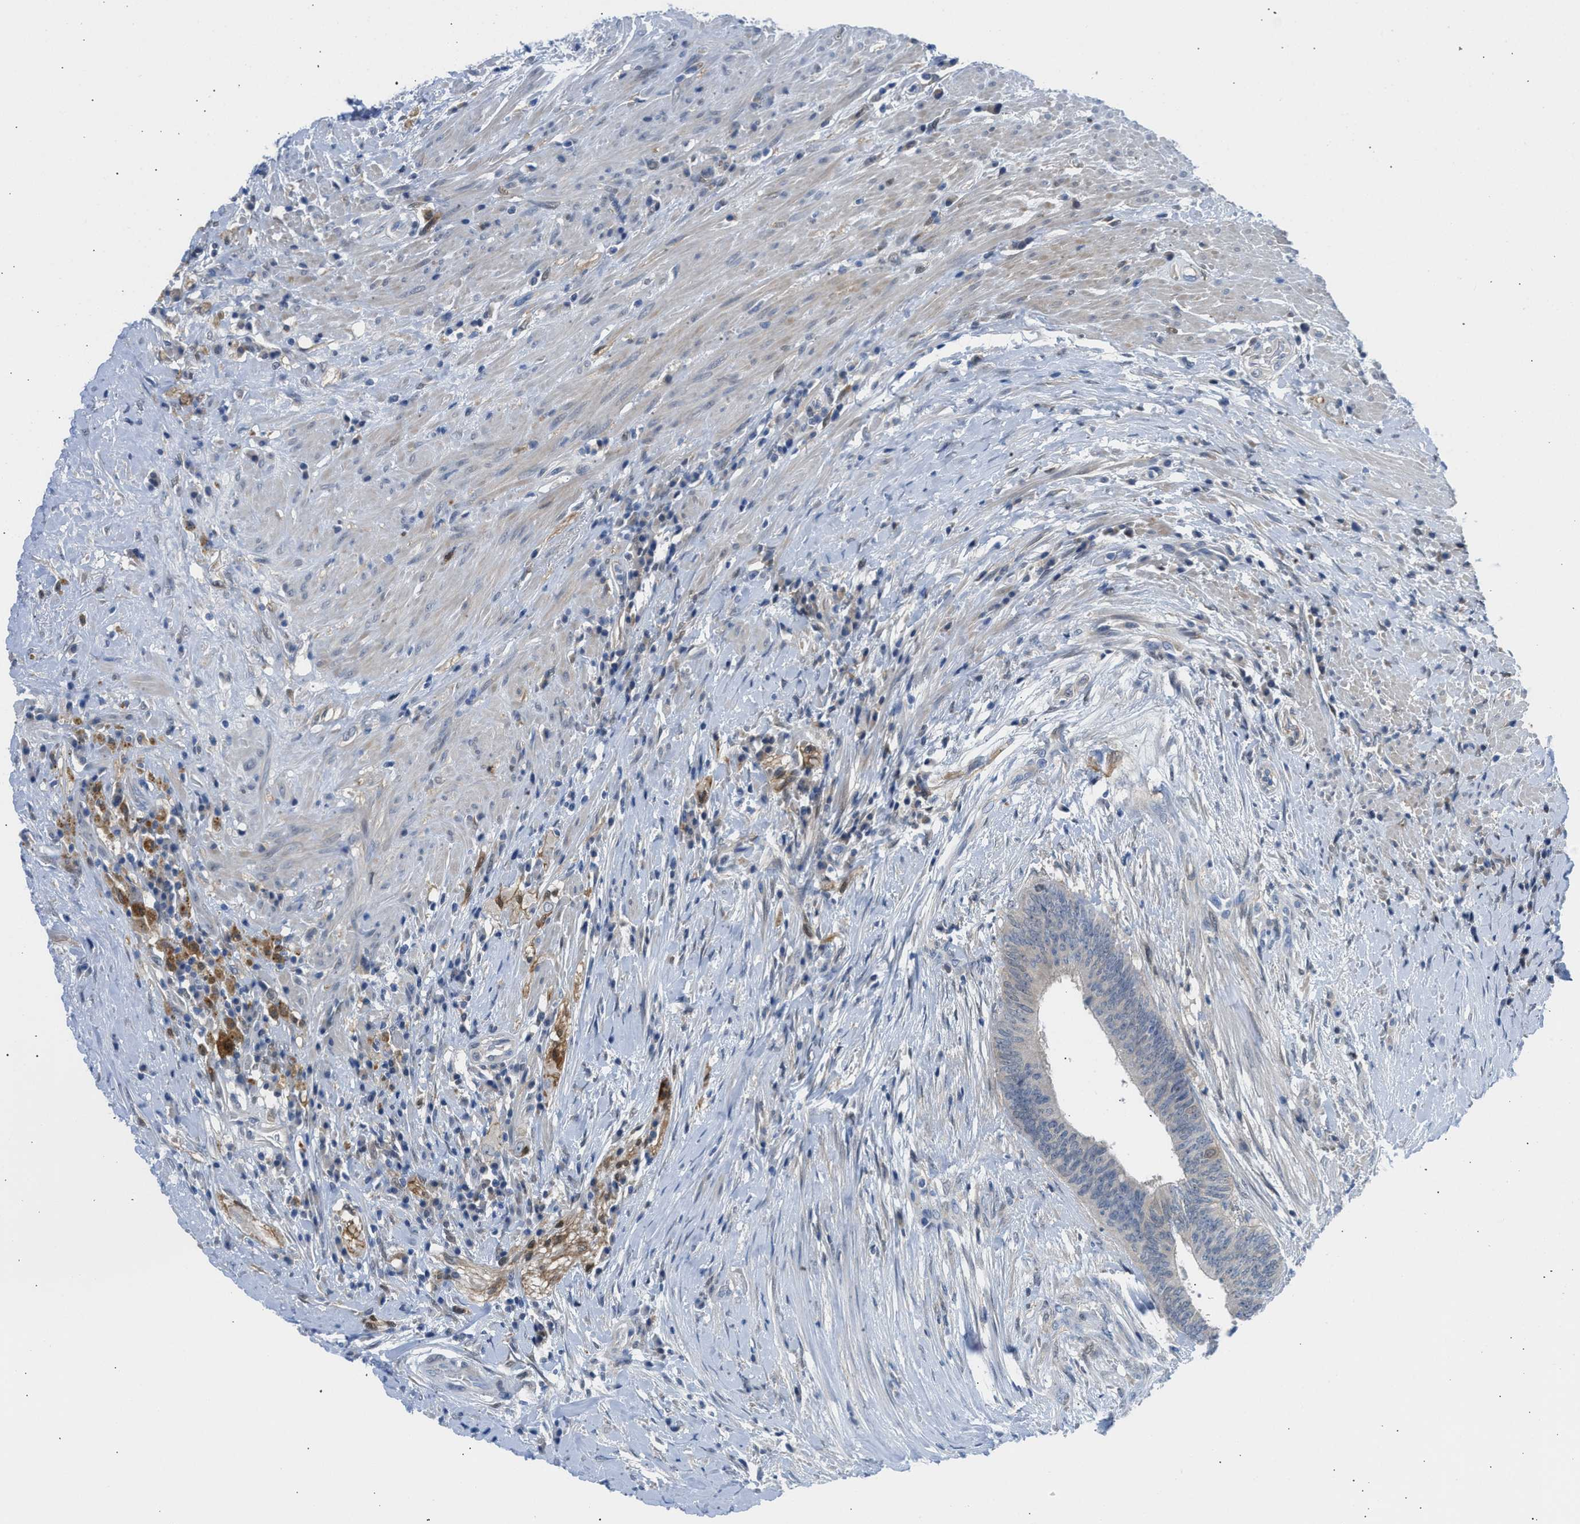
{"staining": {"intensity": "negative", "quantity": "none", "location": "none"}, "tissue": "colorectal cancer", "cell_type": "Tumor cells", "image_type": "cancer", "snomed": [{"axis": "morphology", "description": "Adenocarcinoma, NOS"}, {"axis": "topography", "description": "Rectum"}], "caption": "This is an immunohistochemistry histopathology image of colorectal adenocarcinoma. There is no expression in tumor cells.", "gene": "CBR1", "patient": {"sex": "male", "age": 72}}